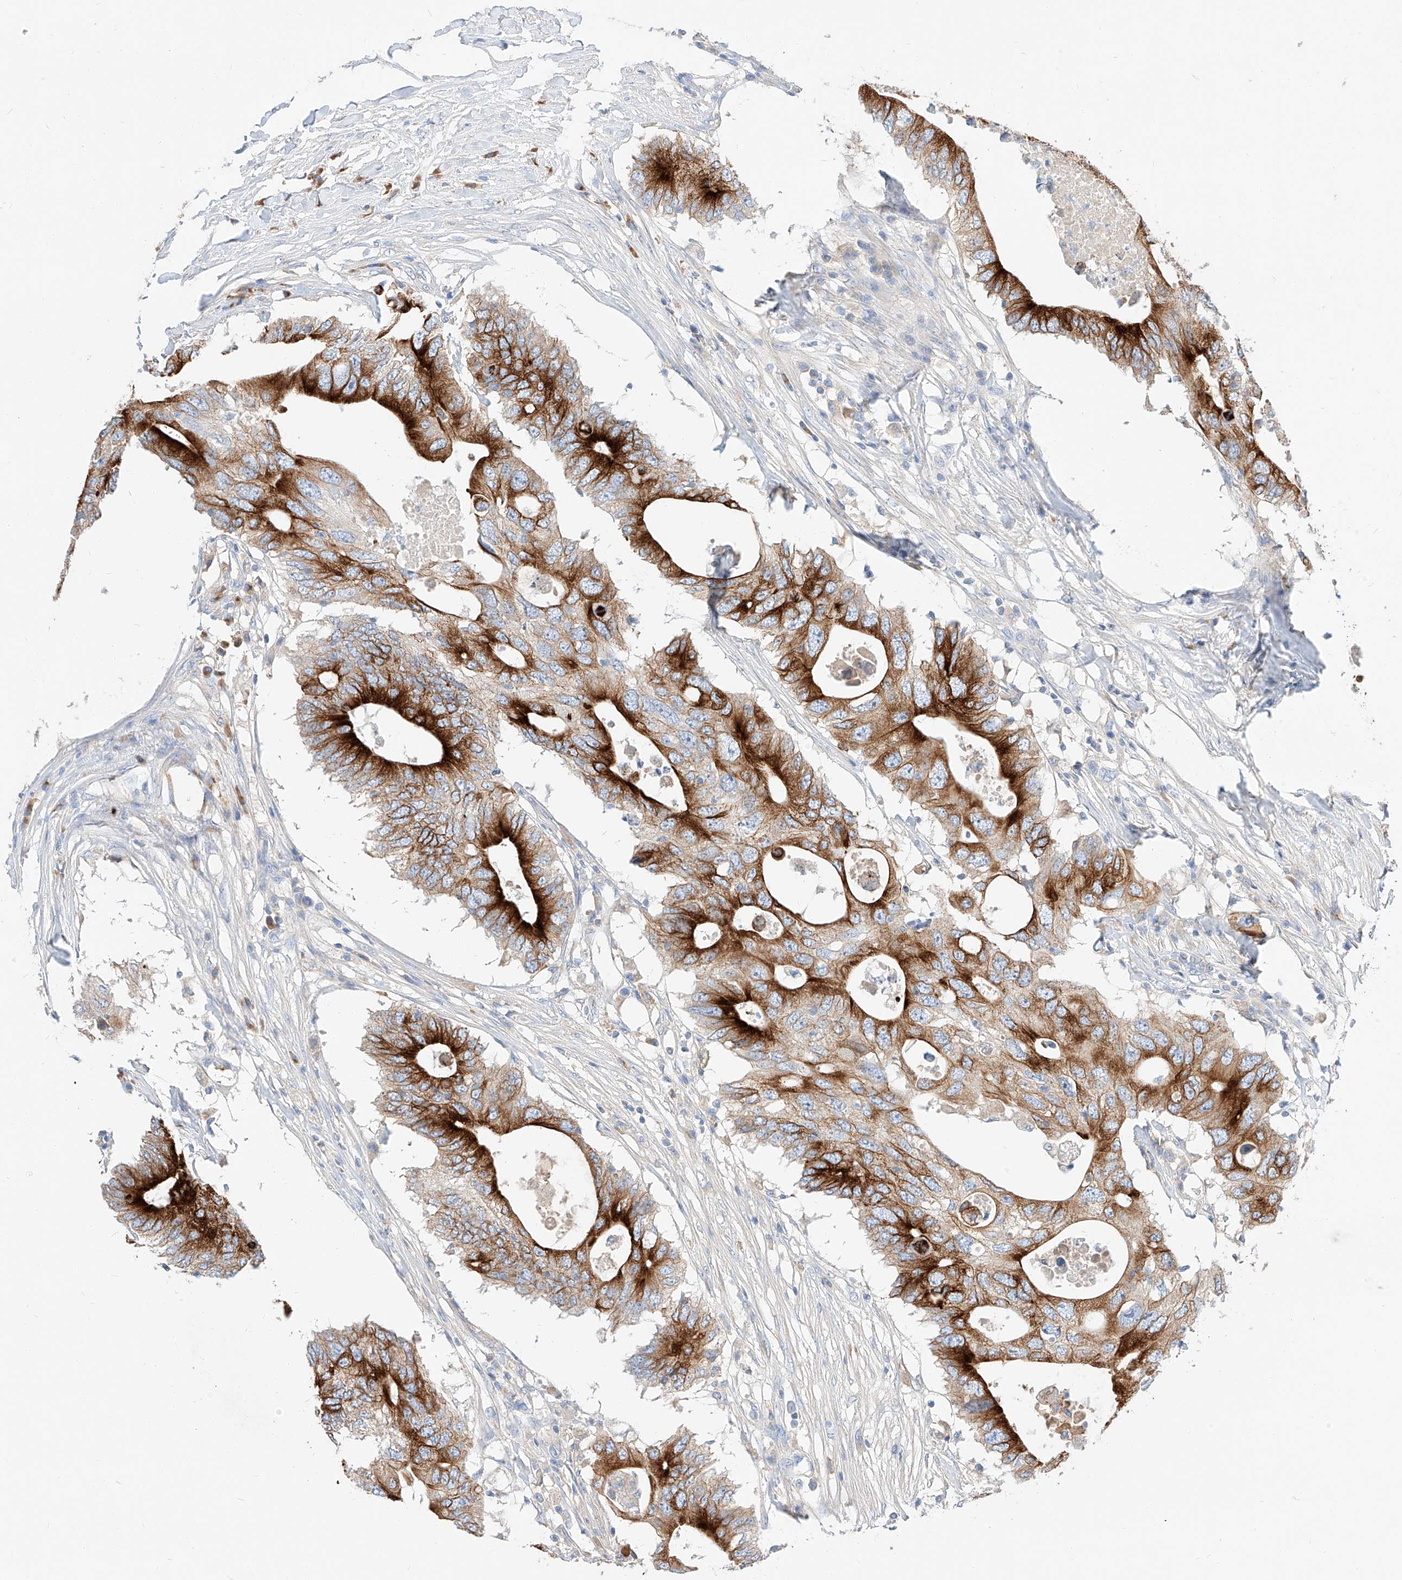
{"staining": {"intensity": "strong", "quantity": ">75%", "location": "cytoplasmic/membranous"}, "tissue": "colorectal cancer", "cell_type": "Tumor cells", "image_type": "cancer", "snomed": [{"axis": "morphology", "description": "Adenocarcinoma, NOS"}, {"axis": "topography", "description": "Colon"}], "caption": "This histopathology image demonstrates colorectal adenocarcinoma stained with immunohistochemistry (IHC) to label a protein in brown. The cytoplasmic/membranous of tumor cells show strong positivity for the protein. Nuclei are counter-stained blue.", "gene": "MAP7", "patient": {"sex": "male", "age": 71}}